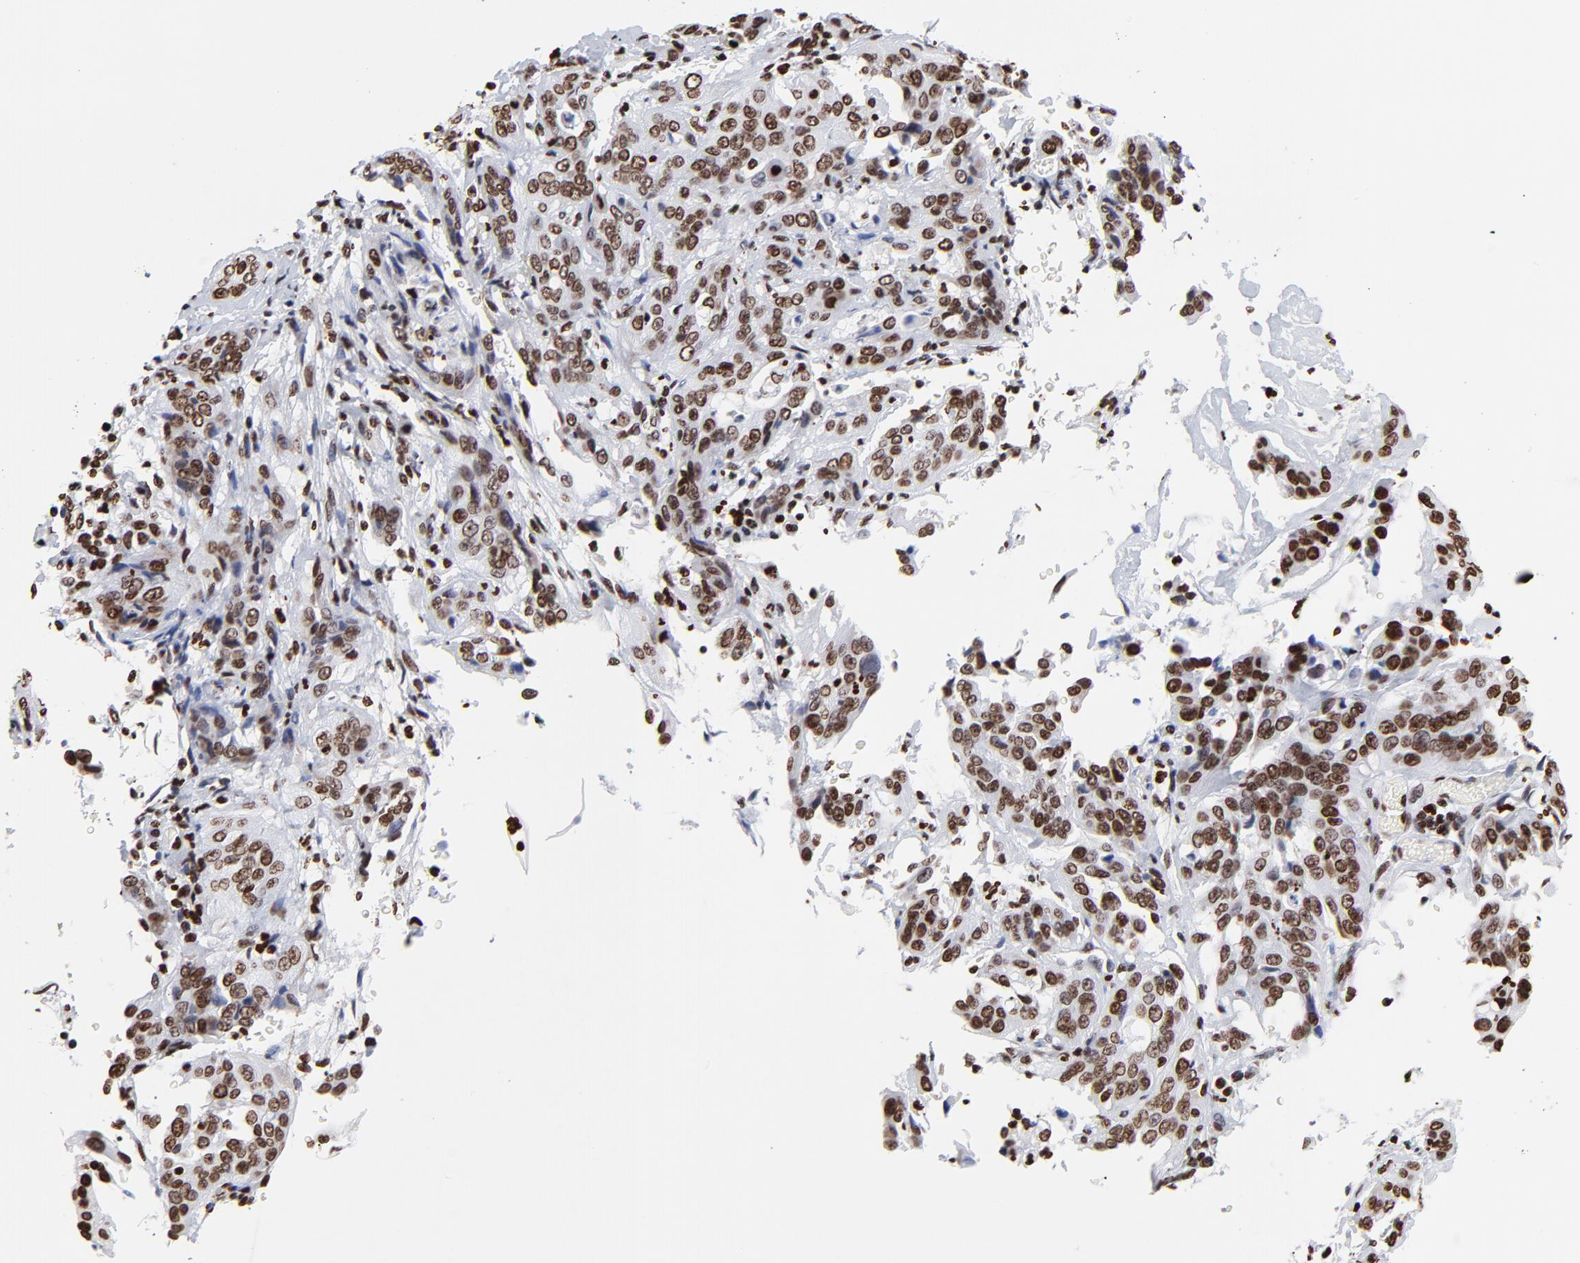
{"staining": {"intensity": "strong", "quantity": ">75%", "location": "nuclear"}, "tissue": "cervical cancer", "cell_type": "Tumor cells", "image_type": "cancer", "snomed": [{"axis": "morphology", "description": "Squamous cell carcinoma, NOS"}, {"axis": "topography", "description": "Cervix"}], "caption": "High-magnification brightfield microscopy of cervical cancer stained with DAB (3,3'-diaminobenzidine) (brown) and counterstained with hematoxylin (blue). tumor cells exhibit strong nuclear positivity is seen in approximately>75% of cells.", "gene": "FBH1", "patient": {"sex": "female", "age": 41}}